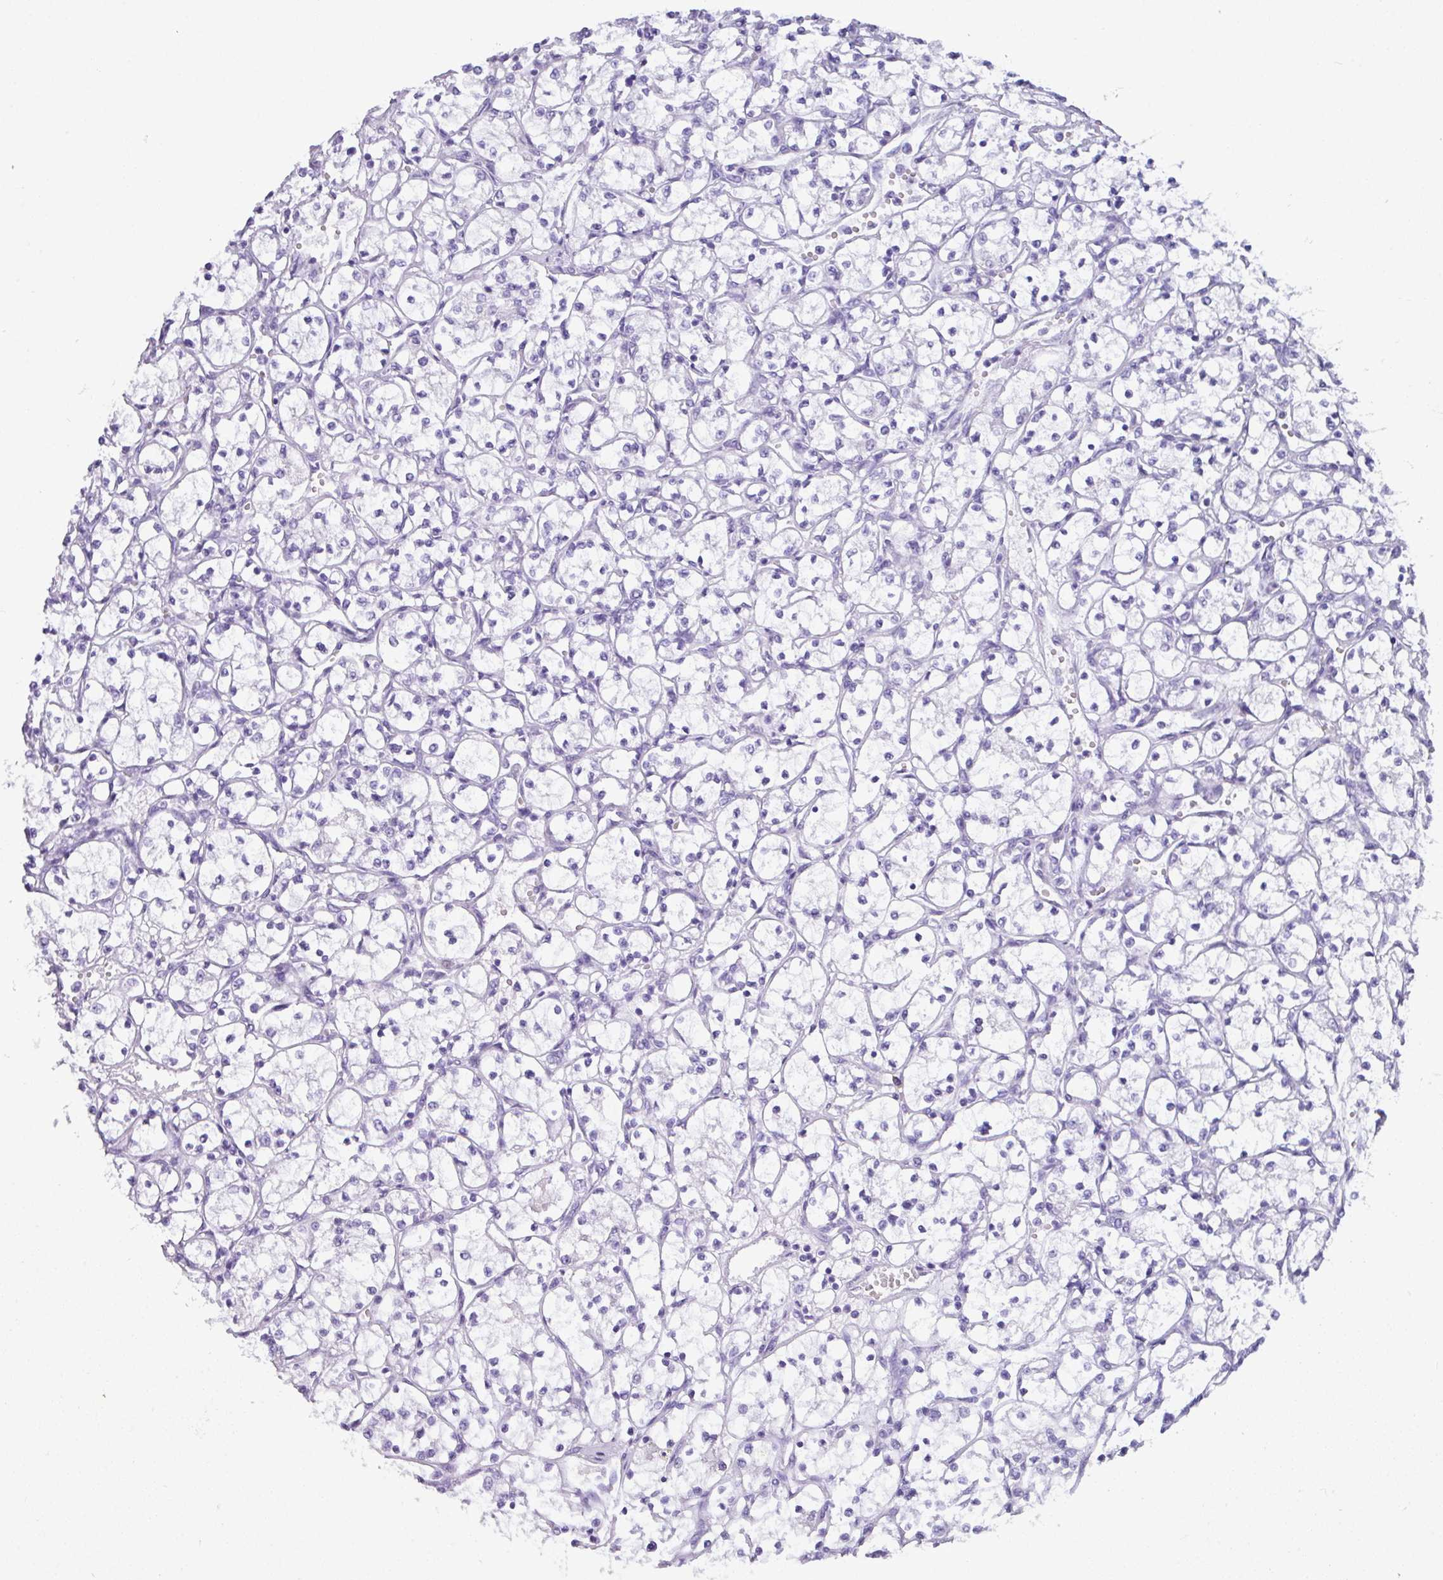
{"staining": {"intensity": "negative", "quantity": "none", "location": "none"}, "tissue": "renal cancer", "cell_type": "Tumor cells", "image_type": "cancer", "snomed": [{"axis": "morphology", "description": "Adenocarcinoma, NOS"}, {"axis": "topography", "description": "Kidney"}], "caption": "High magnification brightfield microscopy of renal adenocarcinoma stained with DAB (brown) and counterstained with hematoxylin (blue): tumor cells show no significant staining.", "gene": "ZNF524", "patient": {"sex": "female", "age": 69}}